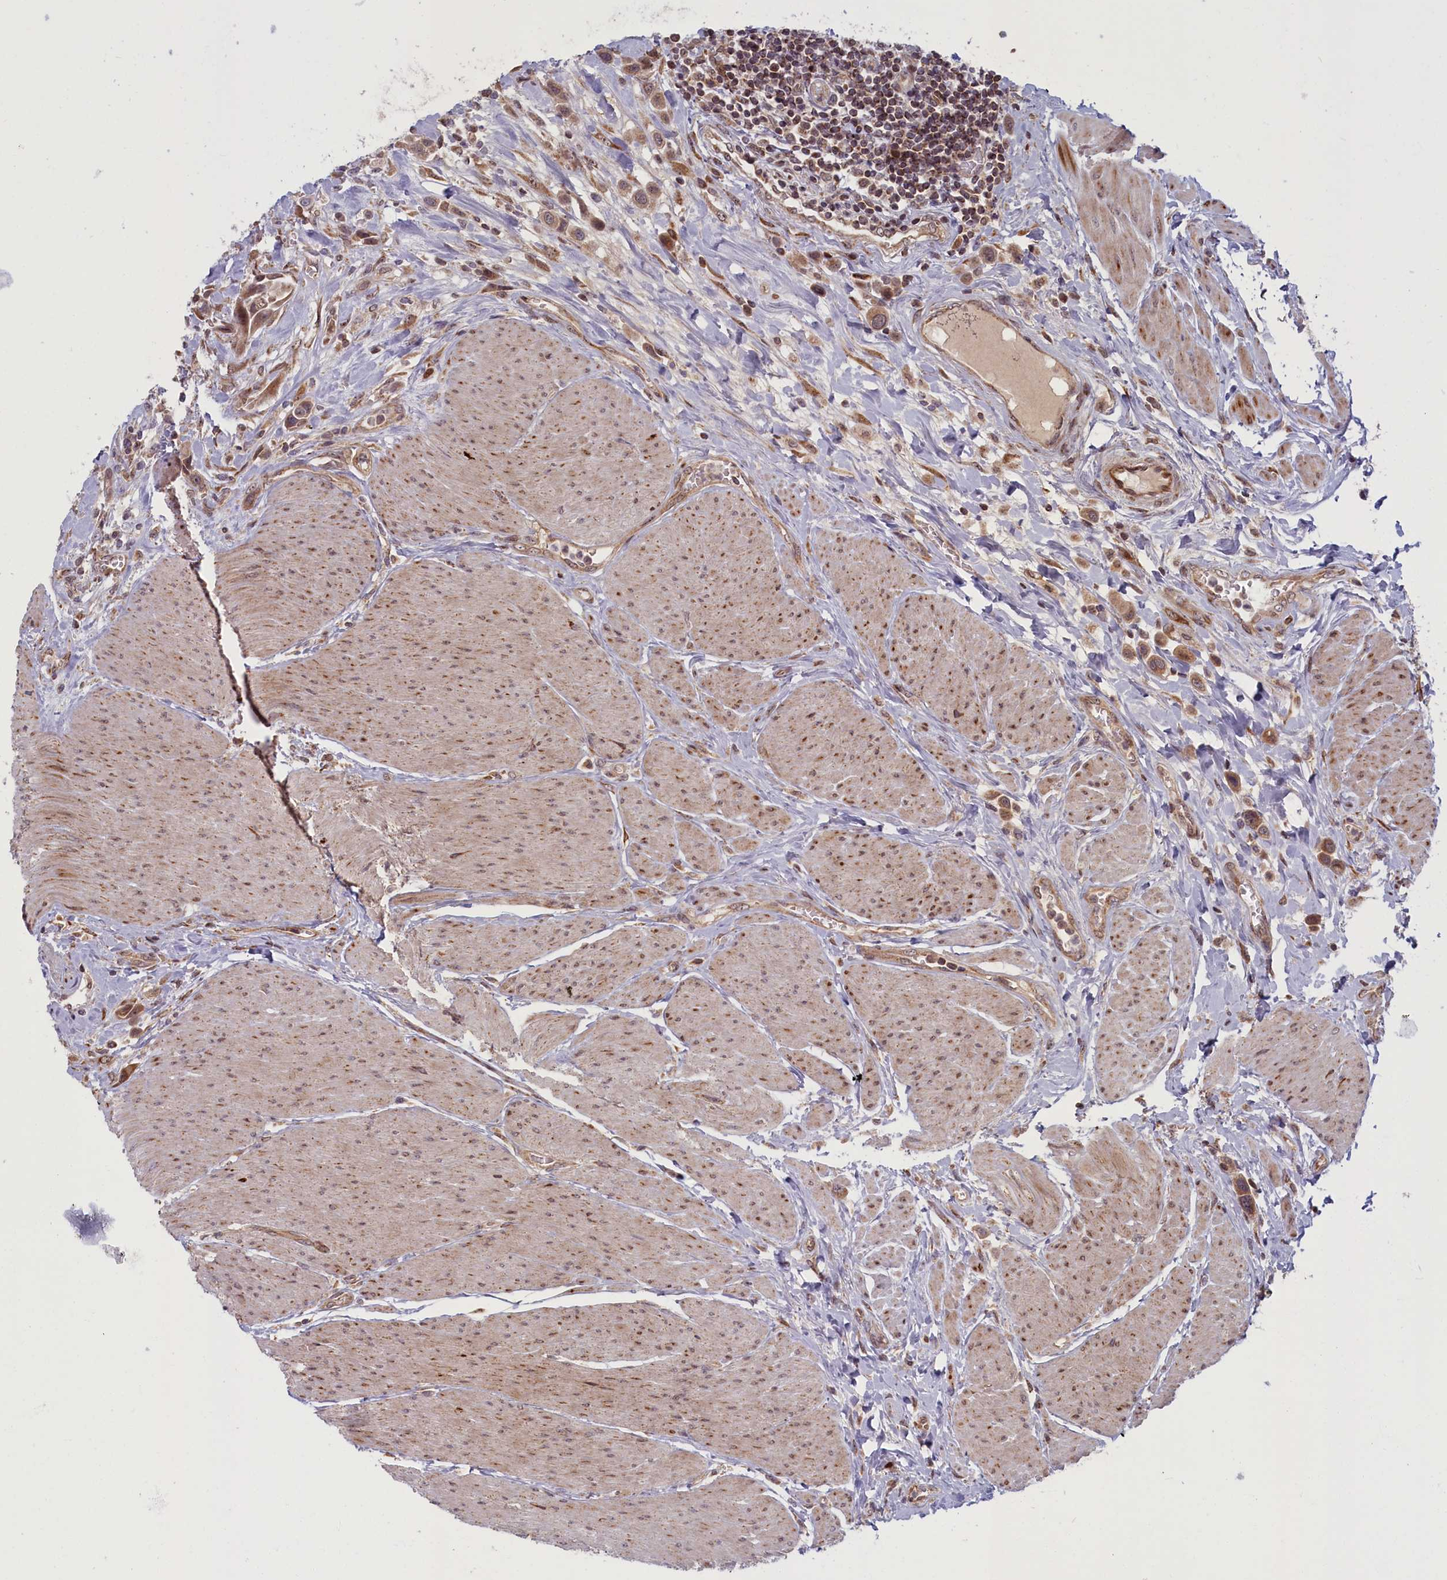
{"staining": {"intensity": "moderate", "quantity": ">75%", "location": "cytoplasmic/membranous,nuclear"}, "tissue": "urothelial cancer", "cell_type": "Tumor cells", "image_type": "cancer", "snomed": [{"axis": "morphology", "description": "Urothelial carcinoma, High grade"}, {"axis": "topography", "description": "Urinary bladder"}], "caption": "Urothelial carcinoma (high-grade) stained for a protein exhibits moderate cytoplasmic/membranous and nuclear positivity in tumor cells. The staining was performed using DAB (3,3'-diaminobenzidine), with brown indicating positive protein expression. Nuclei are stained blue with hematoxylin.", "gene": "PLA2G10", "patient": {"sex": "male", "age": 50}}